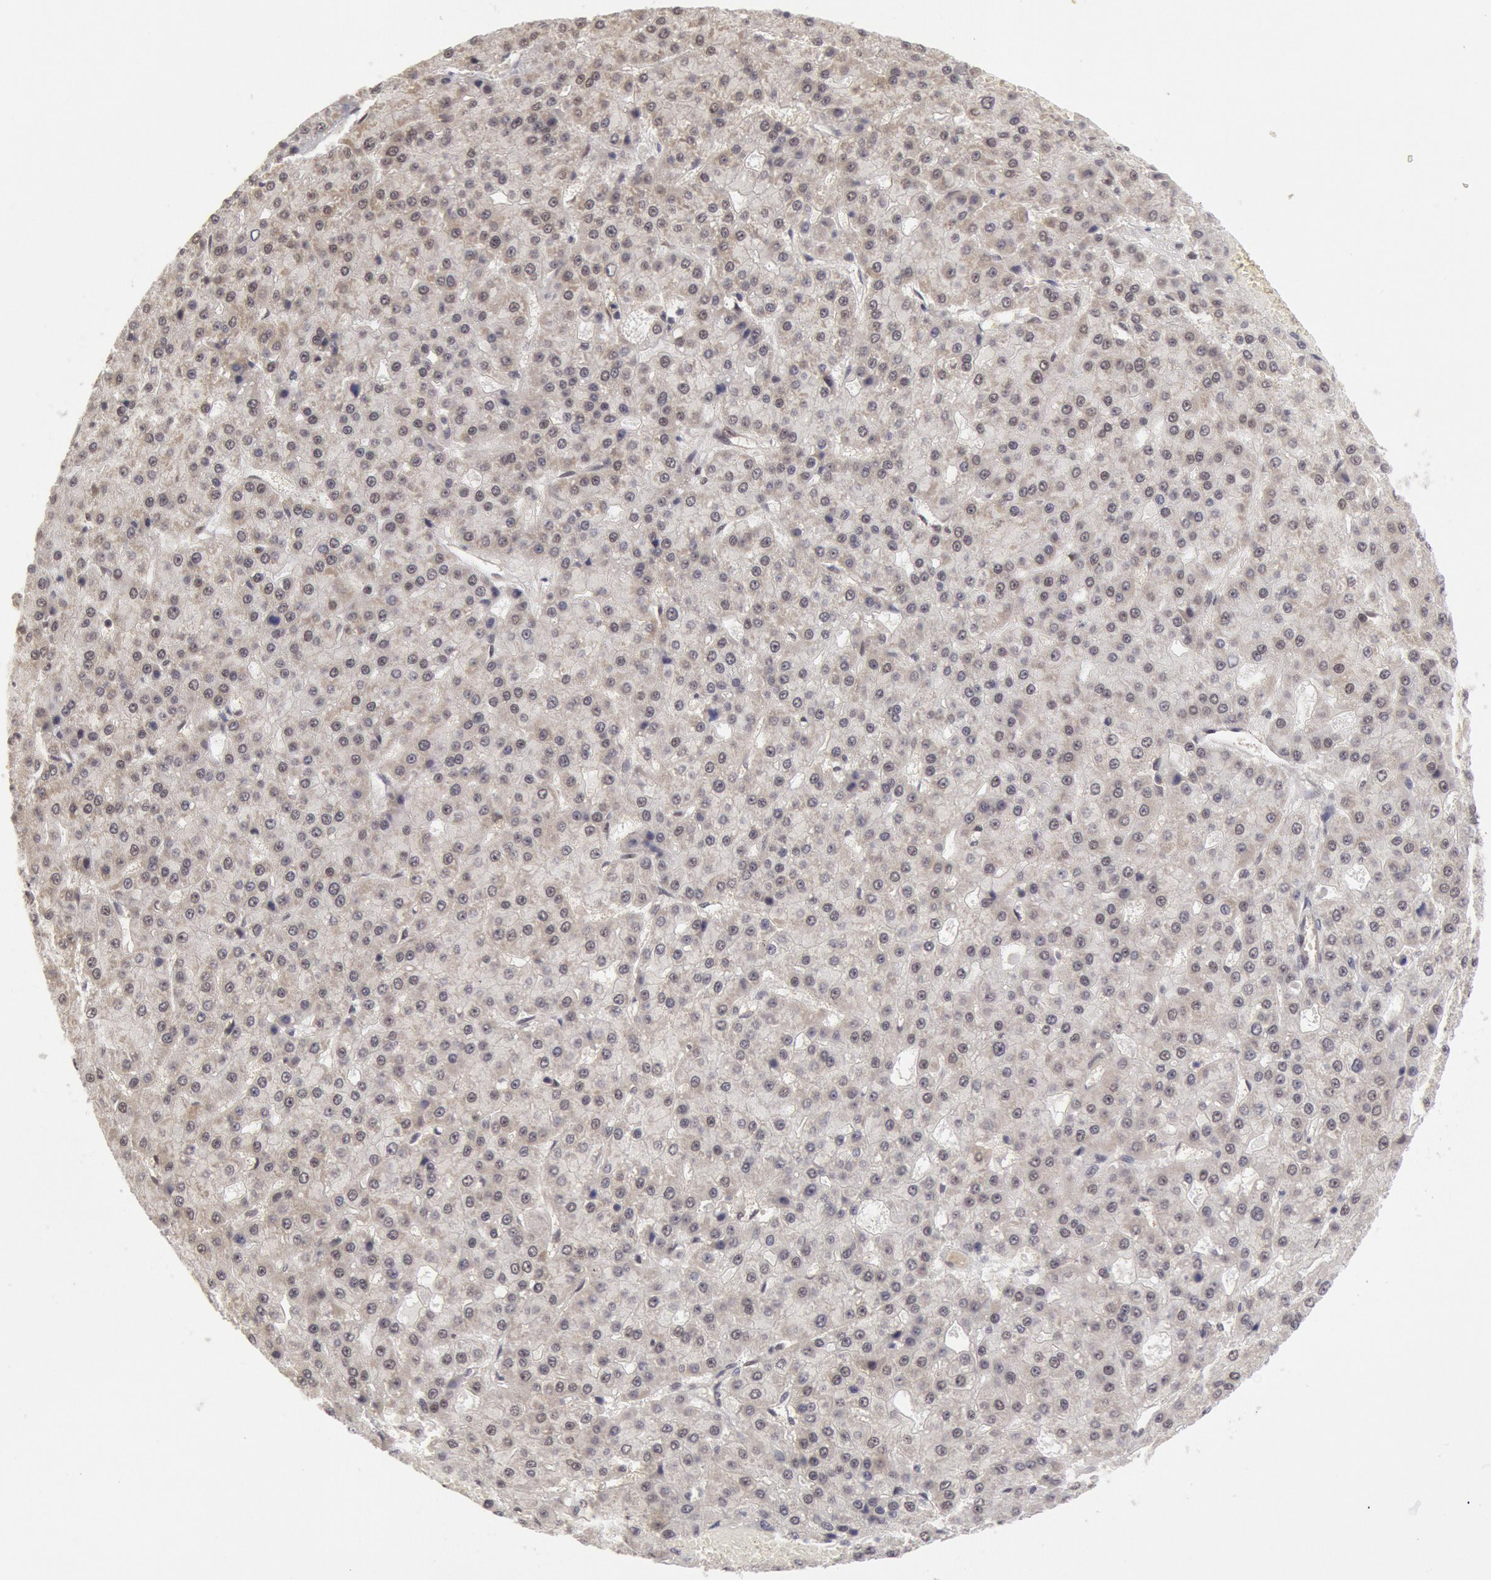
{"staining": {"intensity": "negative", "quantity": "none", "location": "none"}, "tissue": "liver cancer", "cell_type": "Tumor cells", "image_type": "cancer", "snomed": [{"axis": "morphology", "description": "Carcinoma, Hepatocellular, NOS"}, {"axis": "topography", "description": "Liver"}], "caption": "High magnification brightfield microscopy of hepatocellular carcinoma (liver) stained with DAB (3,3'-diaminobenzidine) (brown) and counterstained with hematoxylin (blue): tumor cells show no significant expression. Nuclei are stained in blue.", "gene": "PPP4R3B", "patient": {"sex": "male", "age": 47}}